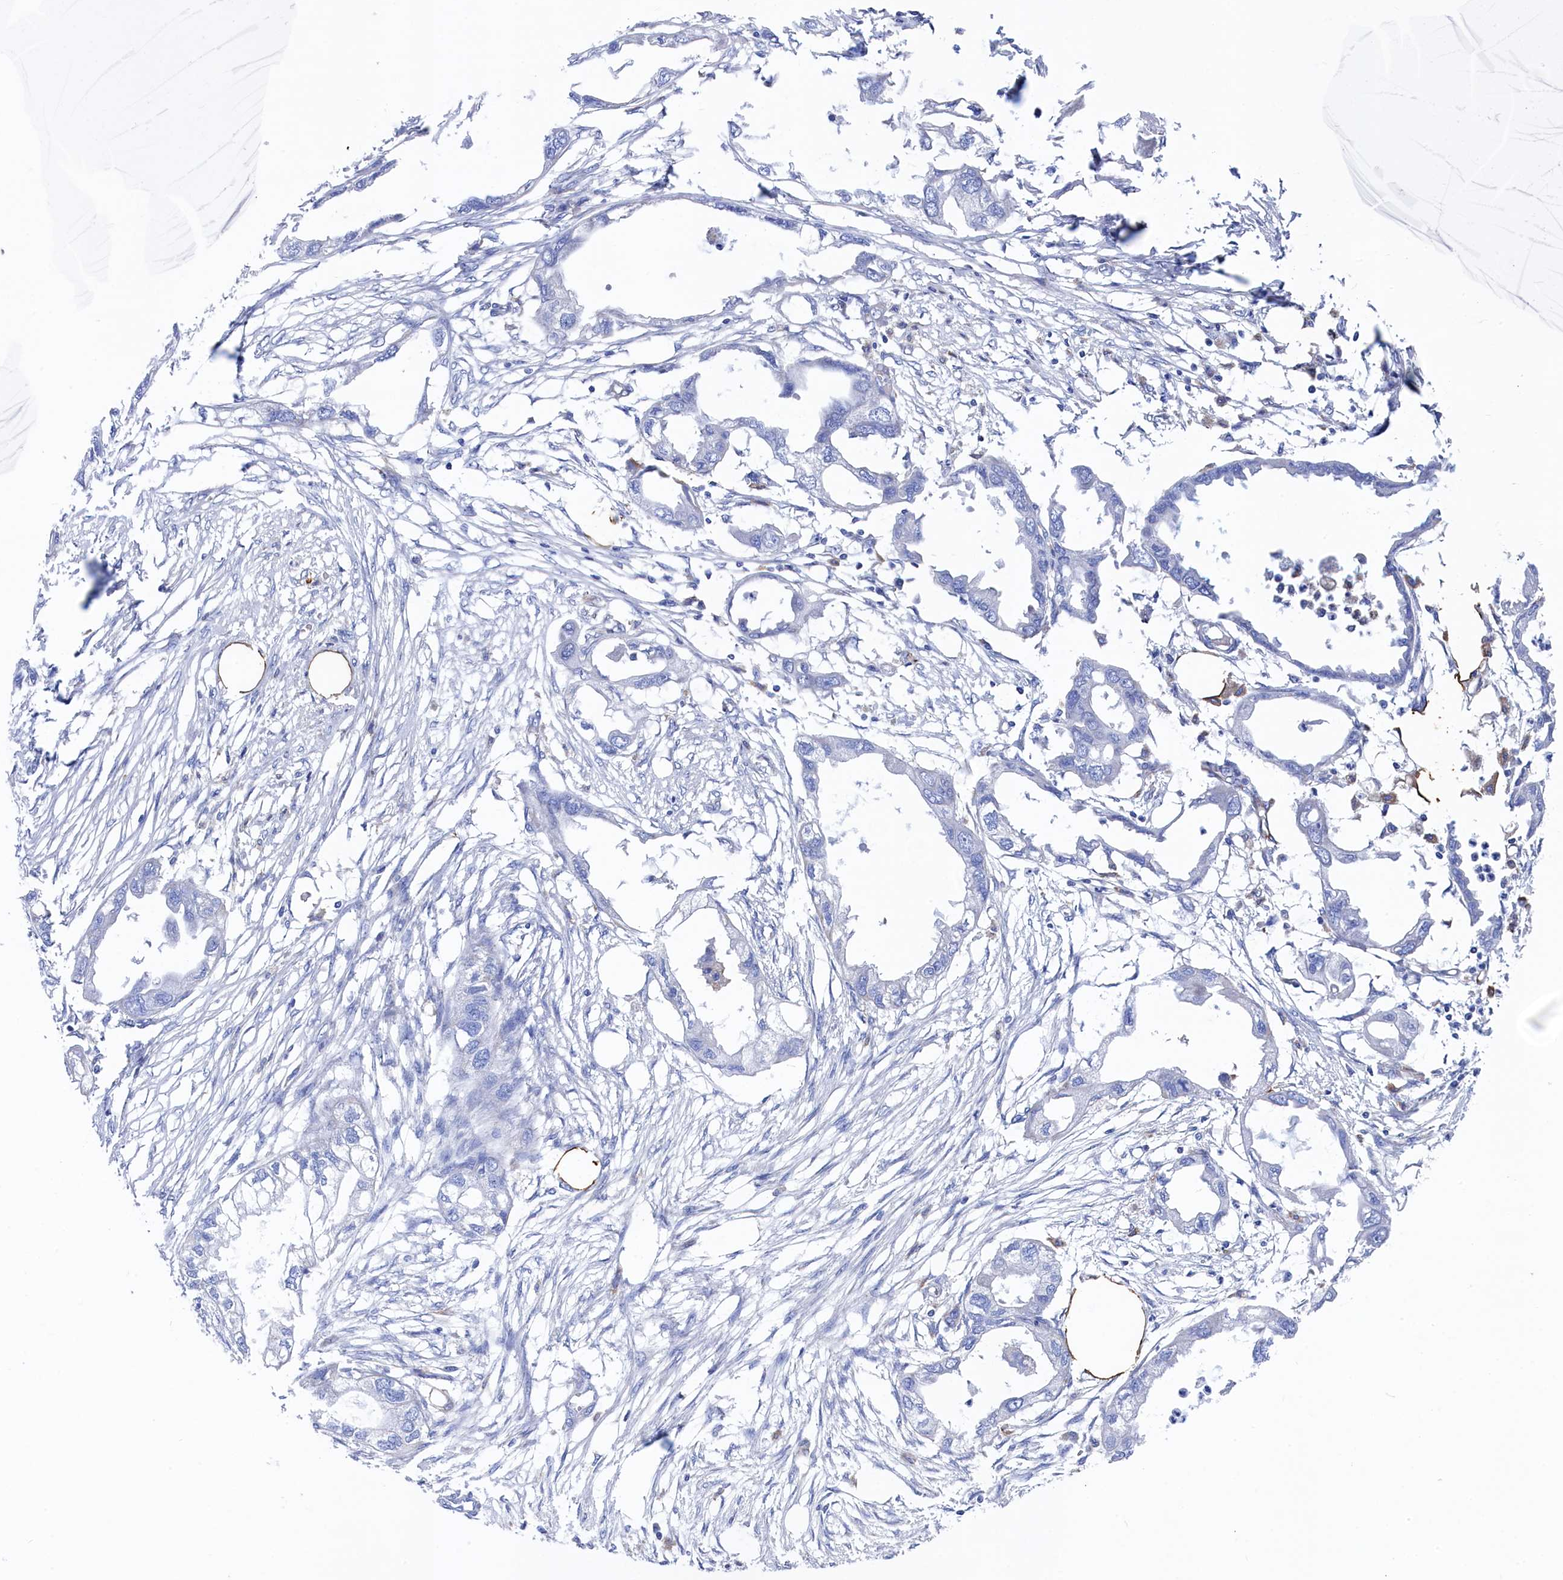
{"staining": {"intensity": "negative", "quantity": "none", "location": "none"}, "tissue": "endometrial cancer", "cell_type": "Tumor cells", "image_type": "cancer", "snomed": [{"axis": "morphology", "description": "Adenocarcinoma, NOS"}, {"axis": "morphology", "description": "Adenocarcinoma, metastatic, NOS"}, {"axis": "topography", "description": "Adipose tissue"}, {"axis": "topography", "description": "Endometrium"}], "caption": "Protein analysis of endometrial cancer demonstrates no significant expression in tumor cells.", "gene": "C12orf73", "patient": {"sex": "female", "age": 67}}